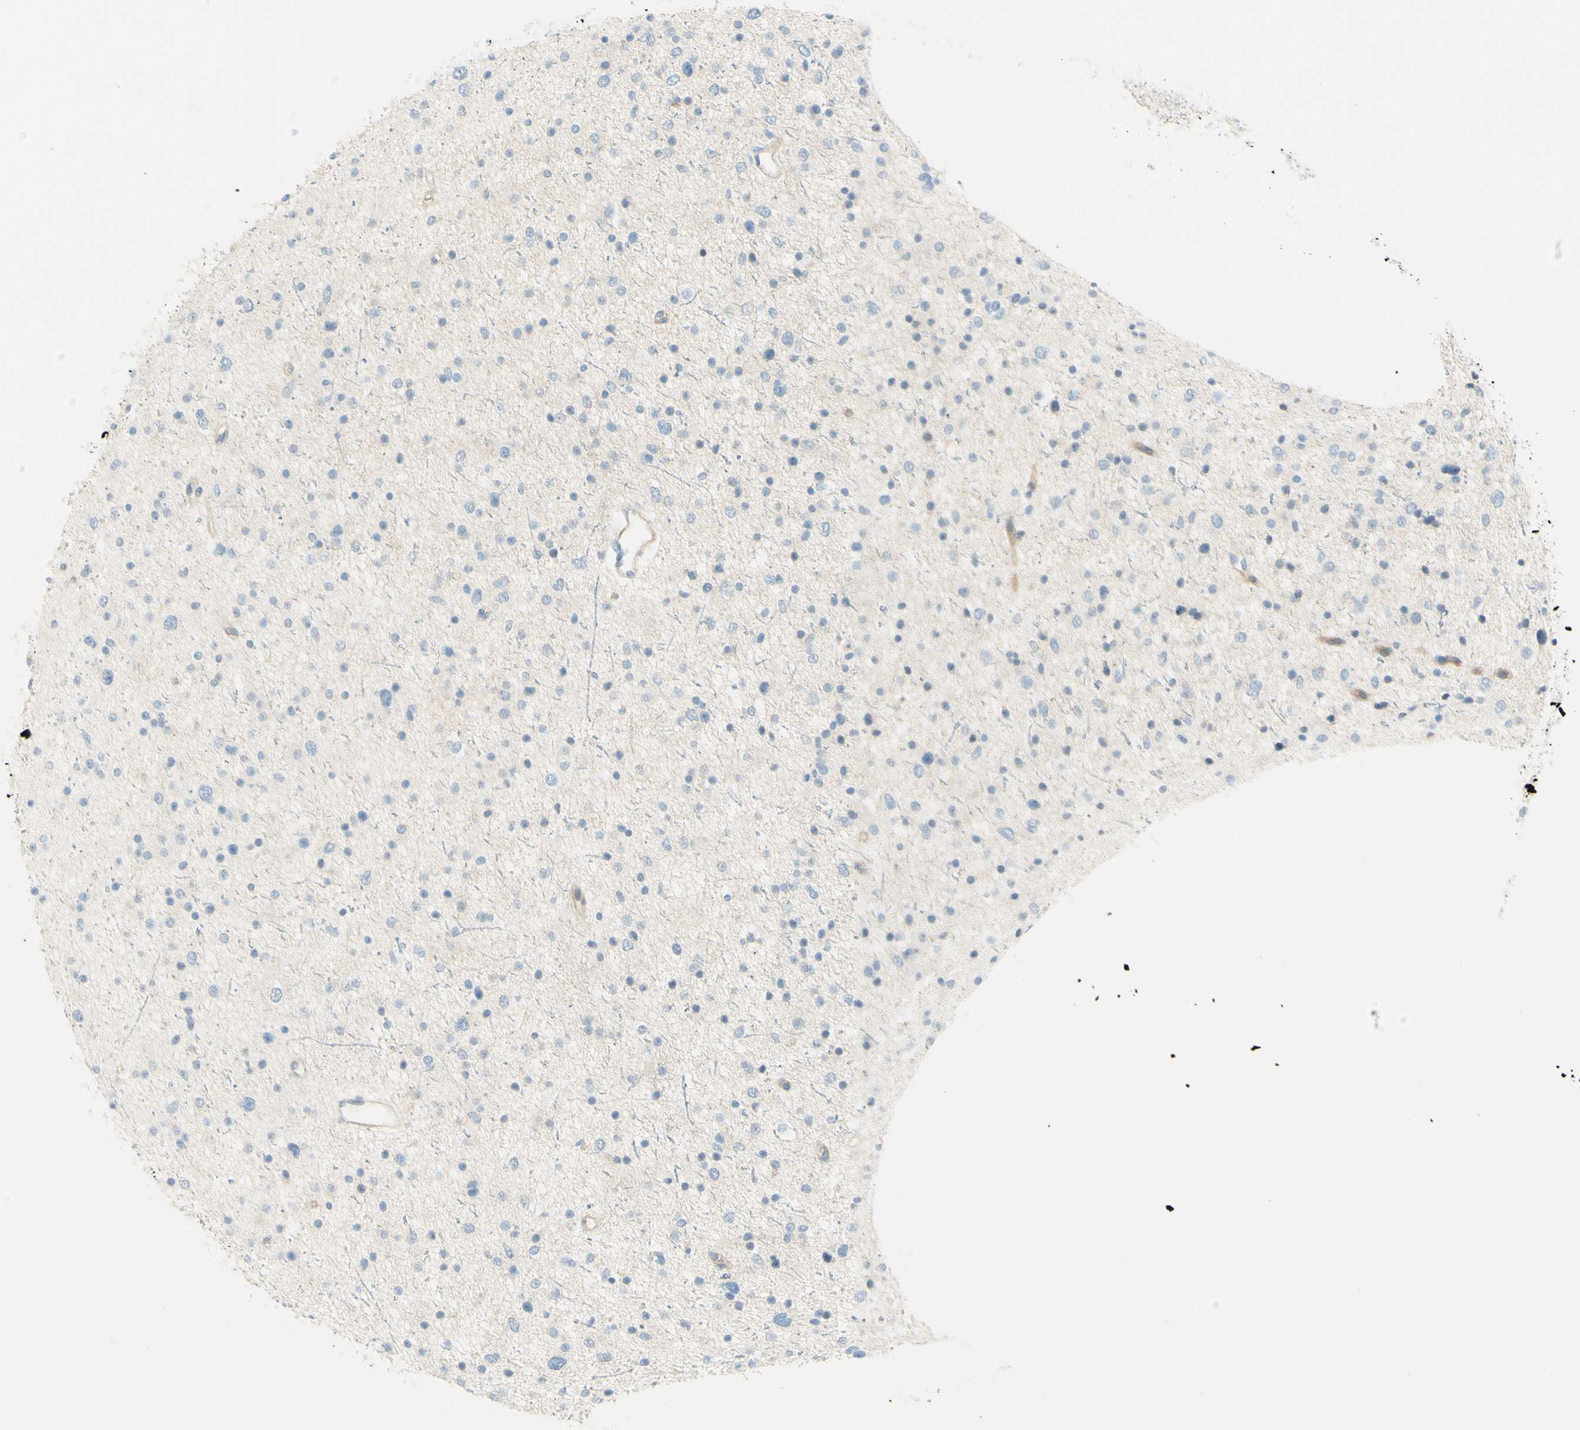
{"staining": {"intensity": "negative", "quantity": "none", "location": "none"}, "tissue": "glioma", "cell_type": "Tumor cells", "image_type": "cancer", "snomed": [{"axis": "morphology", "description": "Glioma, malignant, Low grade"}, {"axis": "topography", "description": "Brain"}], "caption": "An image of human malignant low-grade glioma is negative for staining in tumor cells.", "gene": "TMEM132D", "patient": {"sex": "female", "age": 37}}